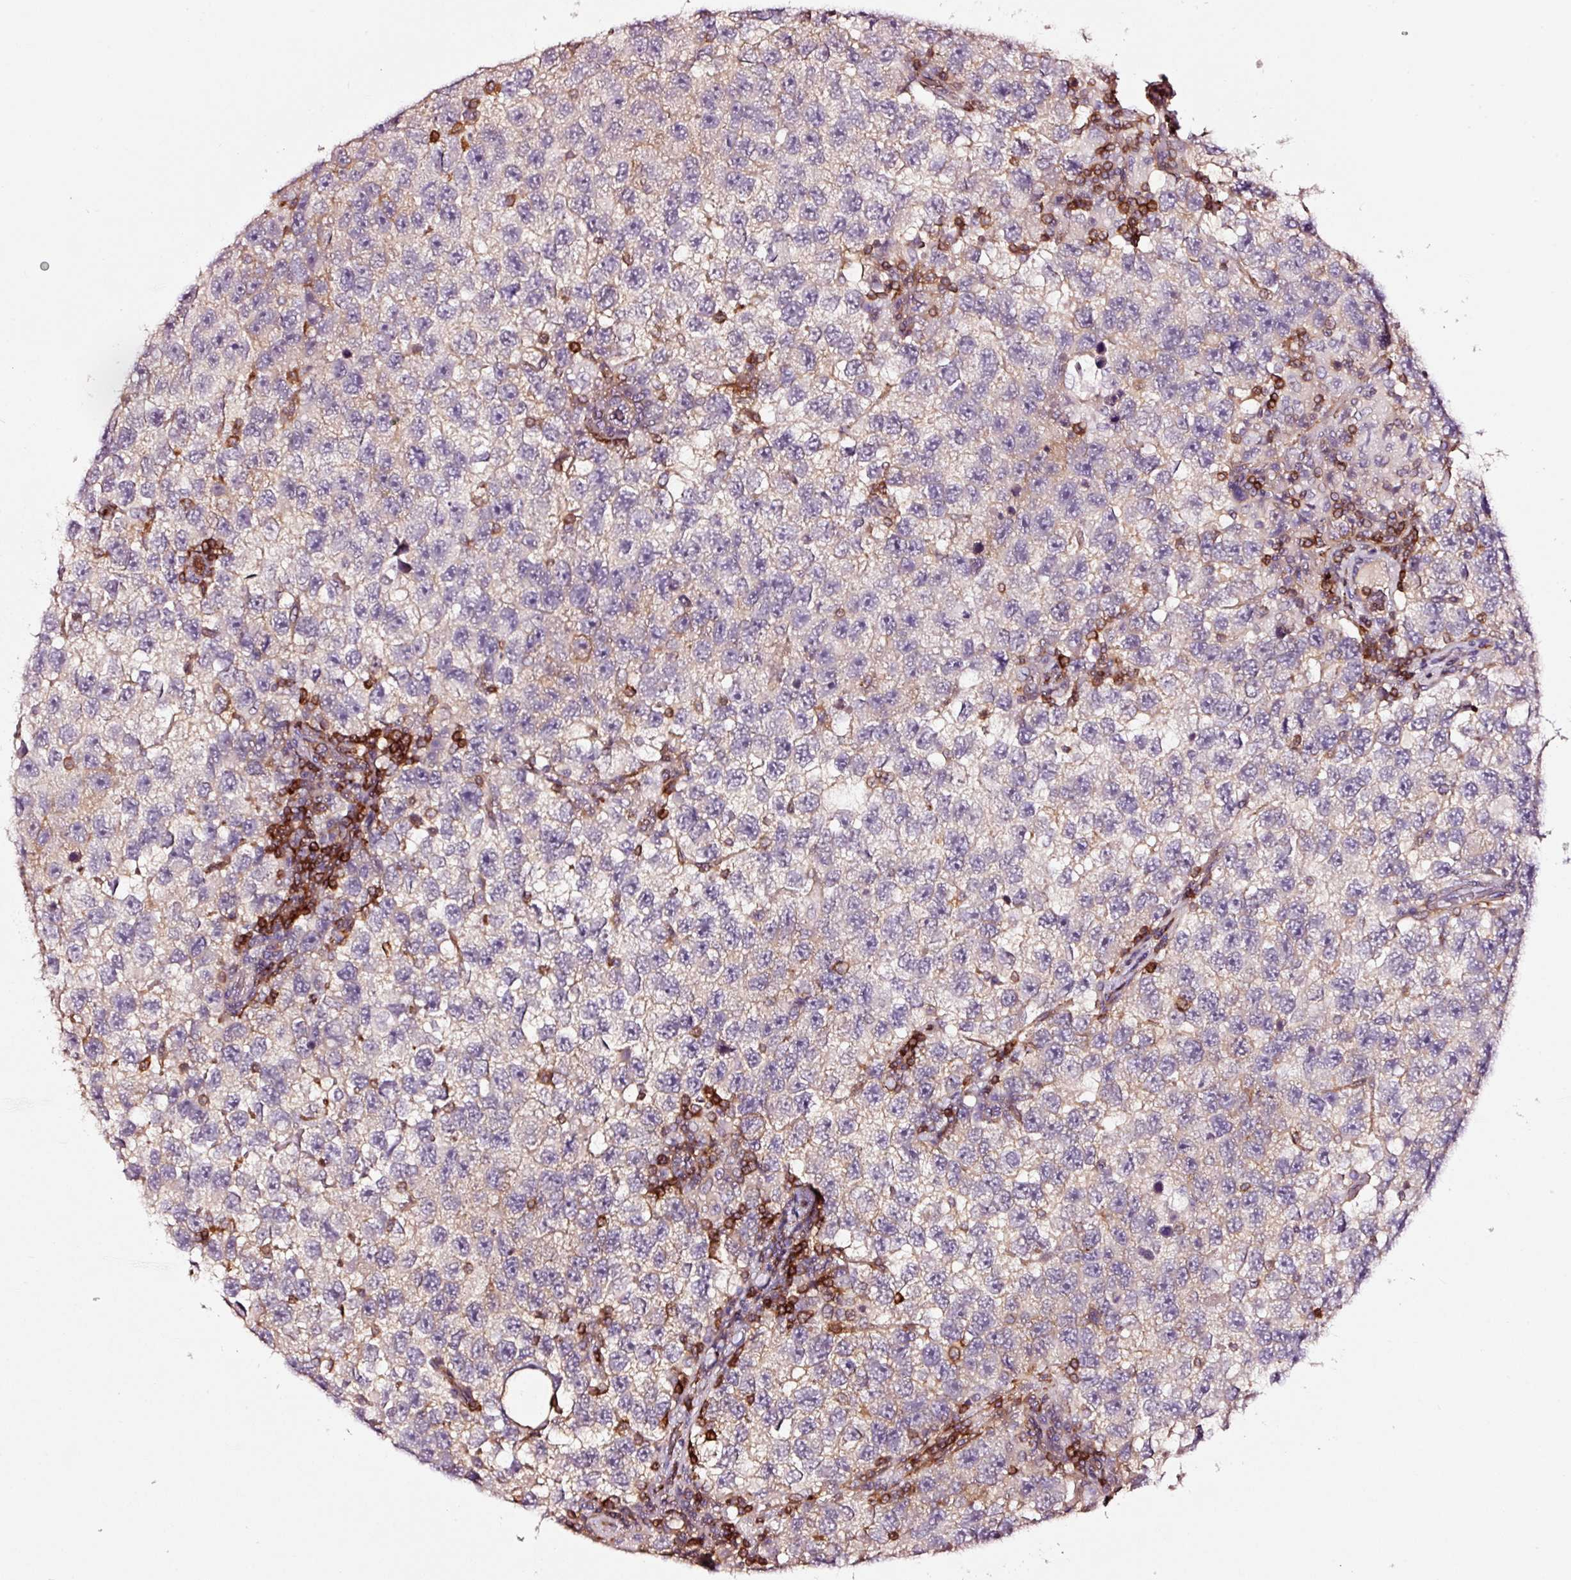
{"staining": {"intensity": "negative", "quantity": "none", "location": "none"}, "tissue": "testis cancer", "cell_type": "Tumor cells", "image_type": "cancer", "snomed": [{"axis": "morphology", "description": "Seminoma, NOS"}, {"axis": "topography", "description": "Testis"}], "caption": "There is no significant staining in tumor cells of testis seminoma.", "gene": "ADD3", "patient": {"sex": "male", "age": 26}}